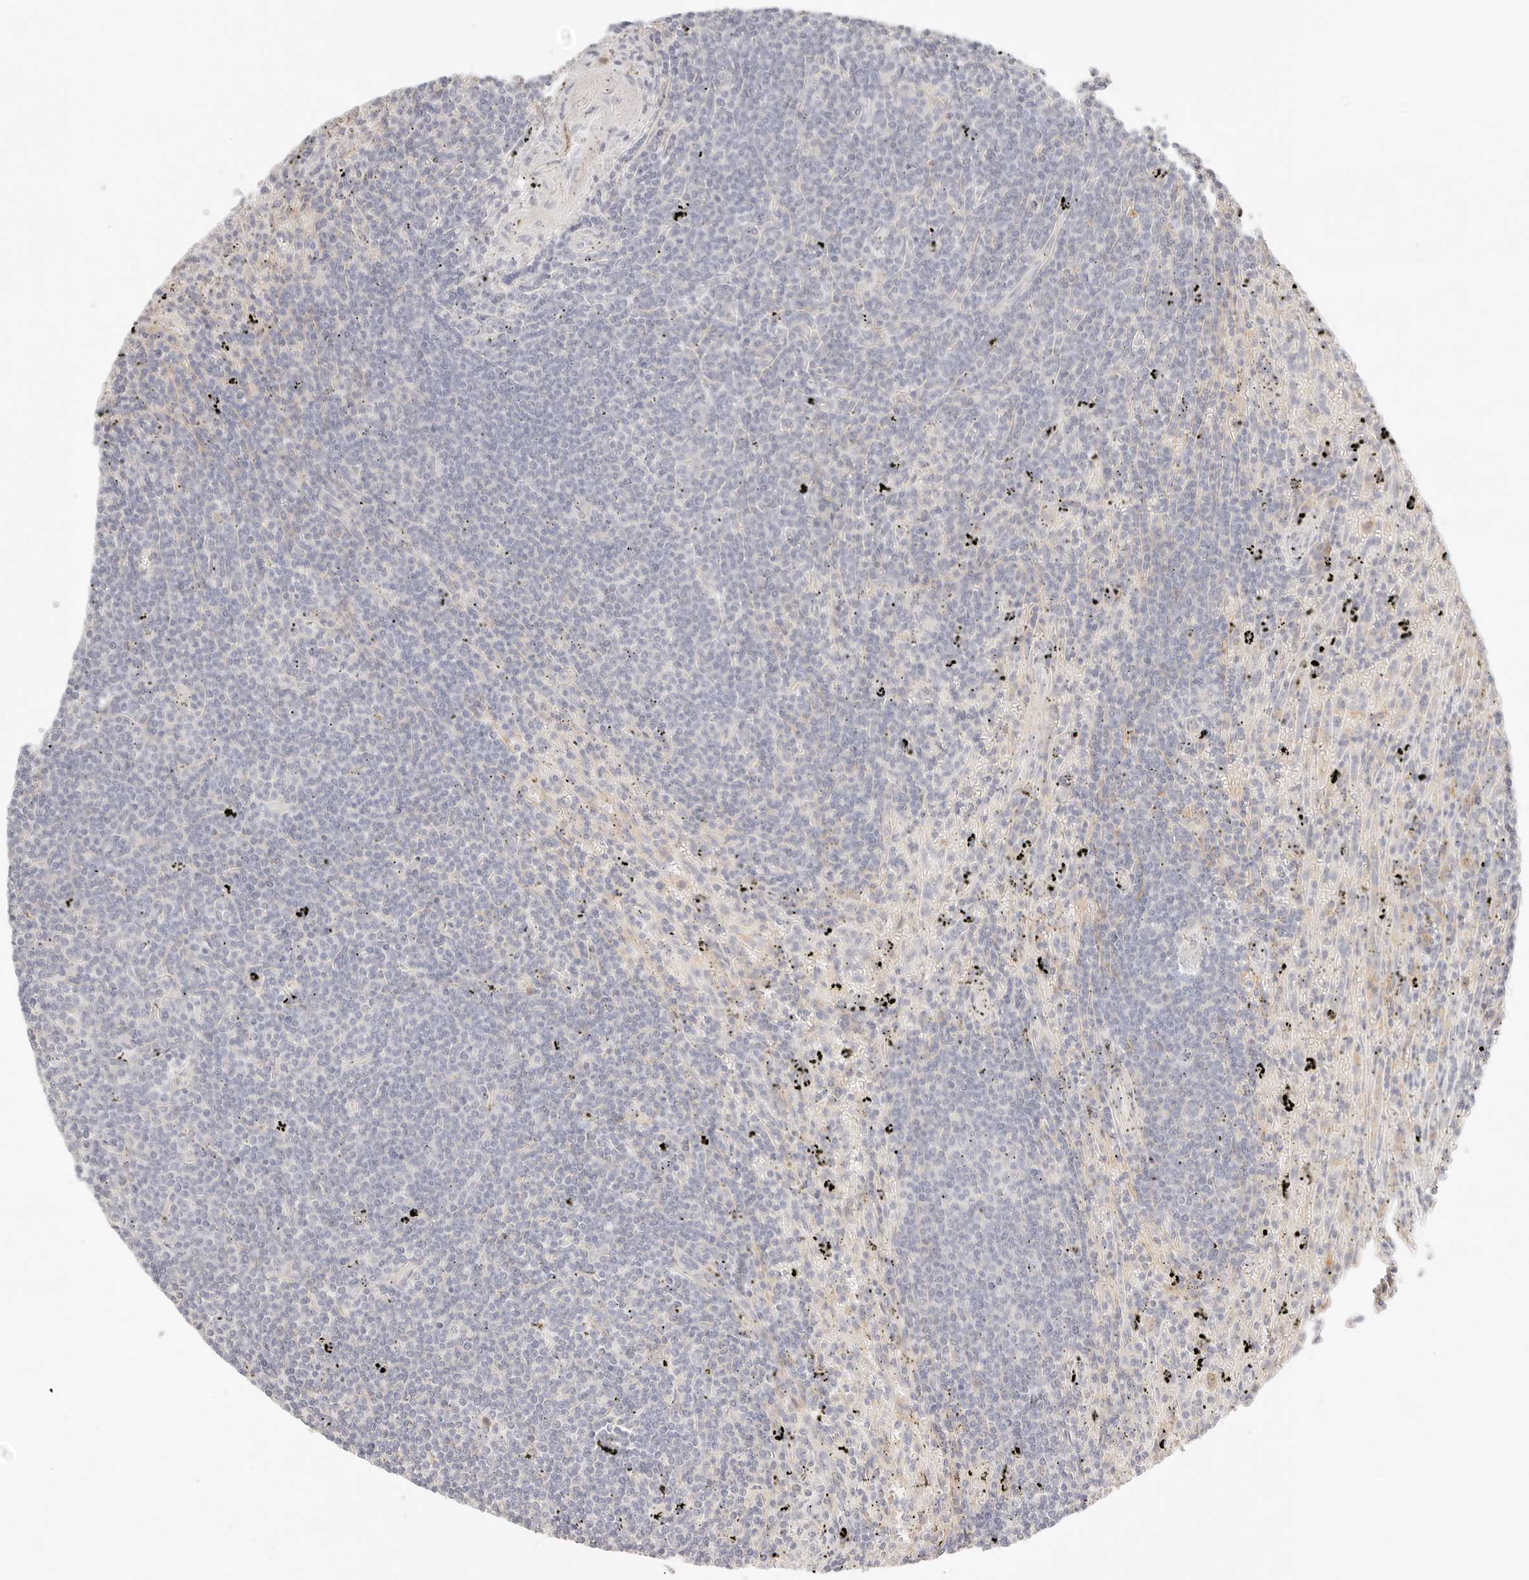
{"staining": {"intensity": "negative", "quantity": "none", "location": "none"}, "tissue": "lymphoma", "cell_type": "Tumor cells", "image_type": "cancer", "snomed": [{"axis": "morphology", "description": "Malignant lymphoma, non-Hodgkin's type, Low grade"}, {"axis": "topography", "description": "Spleen"}], "caption": "The IHC histopathology image has no significant positivity in tumor cells of low-grade malignant lymphoma, non-Hodgkin's type tissue.", "gene": "CEP120", "patient": {"sex": "male", "age": 76}}